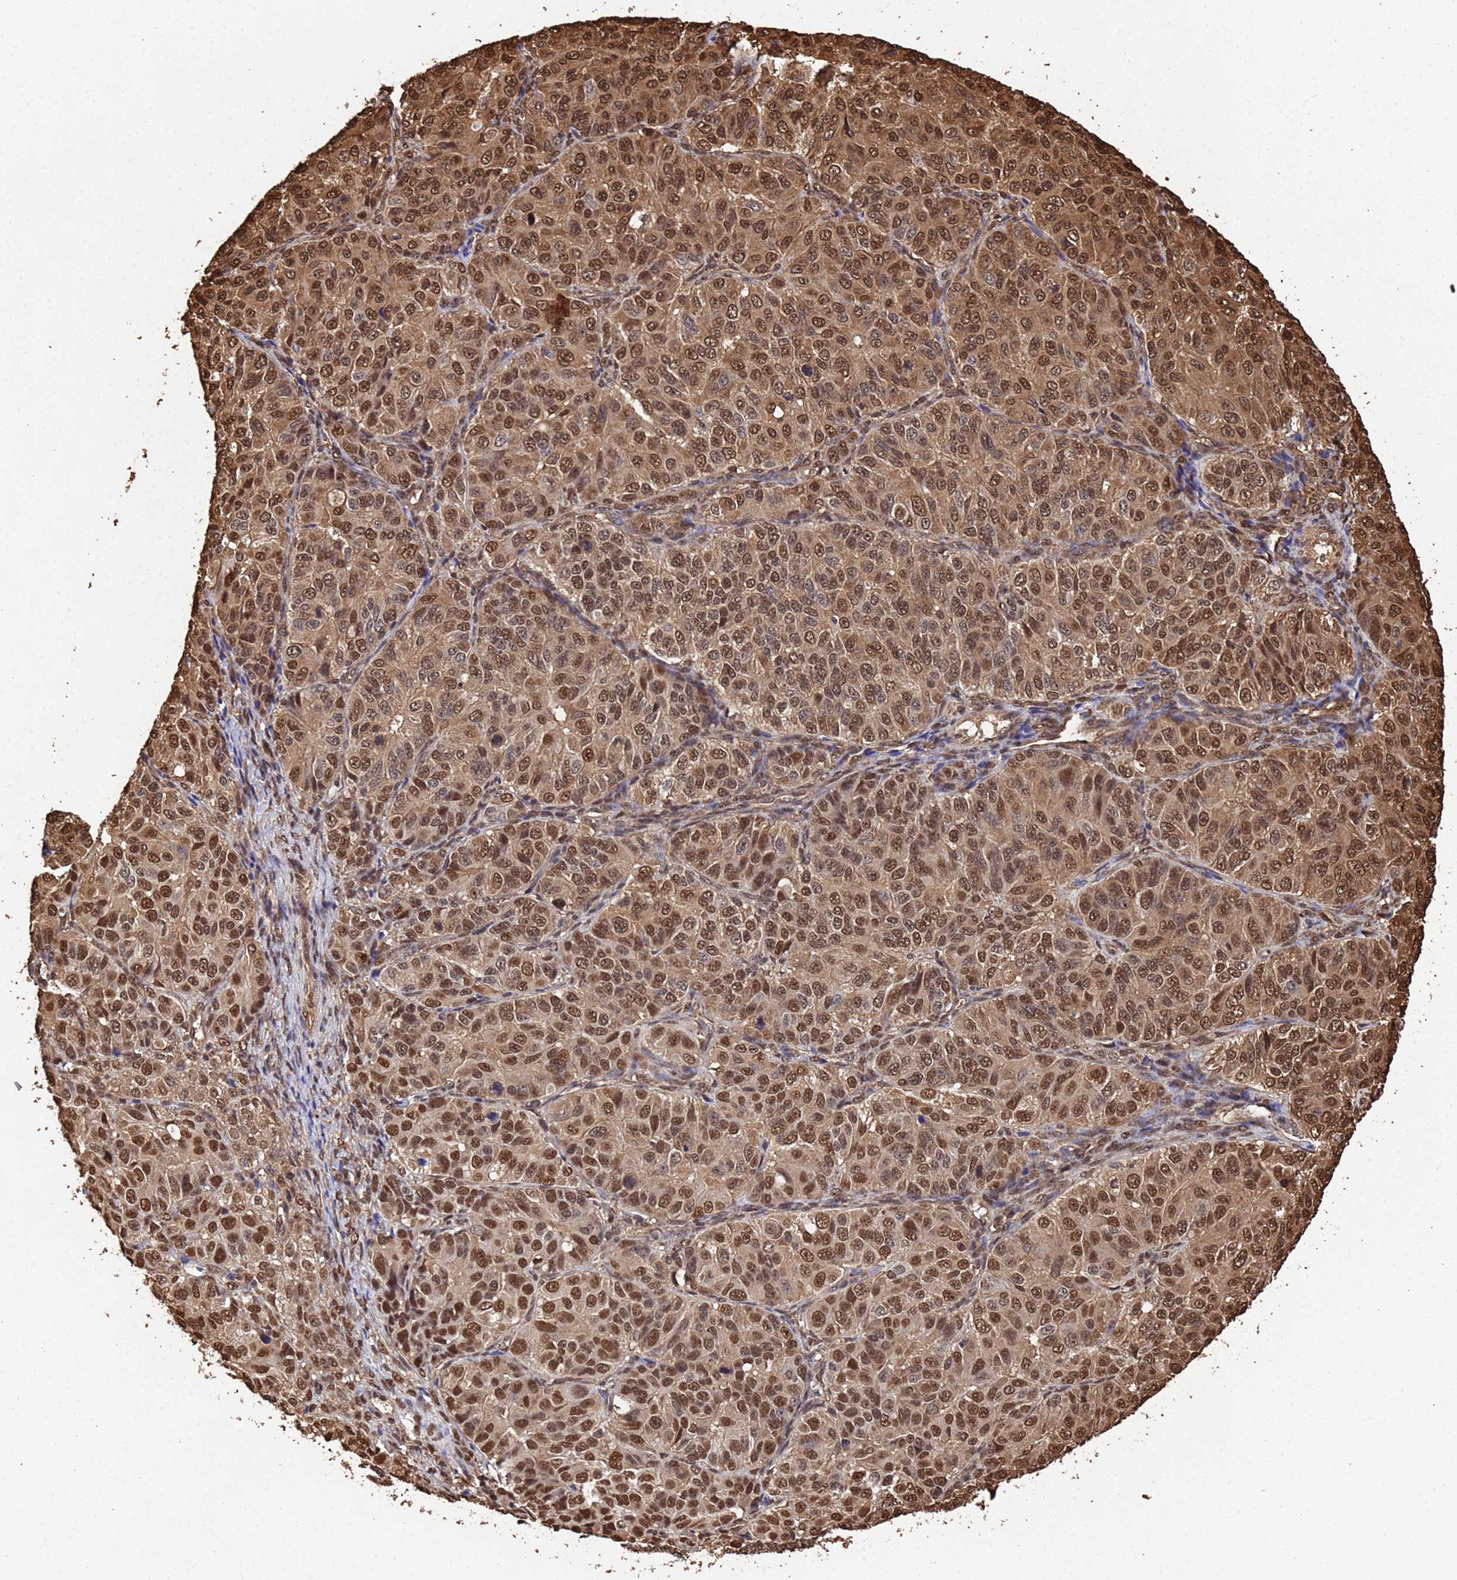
{"staining": {"intensity": "moderate", "quantity": ">75%", "location": "cytoplasmic/membranous,nuclear"}, "tissue": "ovarian cancer", "cell_type": "Tumor cells", "image_type": "cancer", "snomed": [{"axis": "morphology", "description": "Carcinoma, endometroid"}, {"axis": "topography", "description": "Ovary"}], "caption": "This is a photomicrograph of IHC staining of ovarian cancer (endometroid carcinoma), which shows moderate expression in the cytoplasmic/membranous and nuclear of tumor cells.", "gene": "SUMO4", "patient": {"sex": "female", "age": 51}}